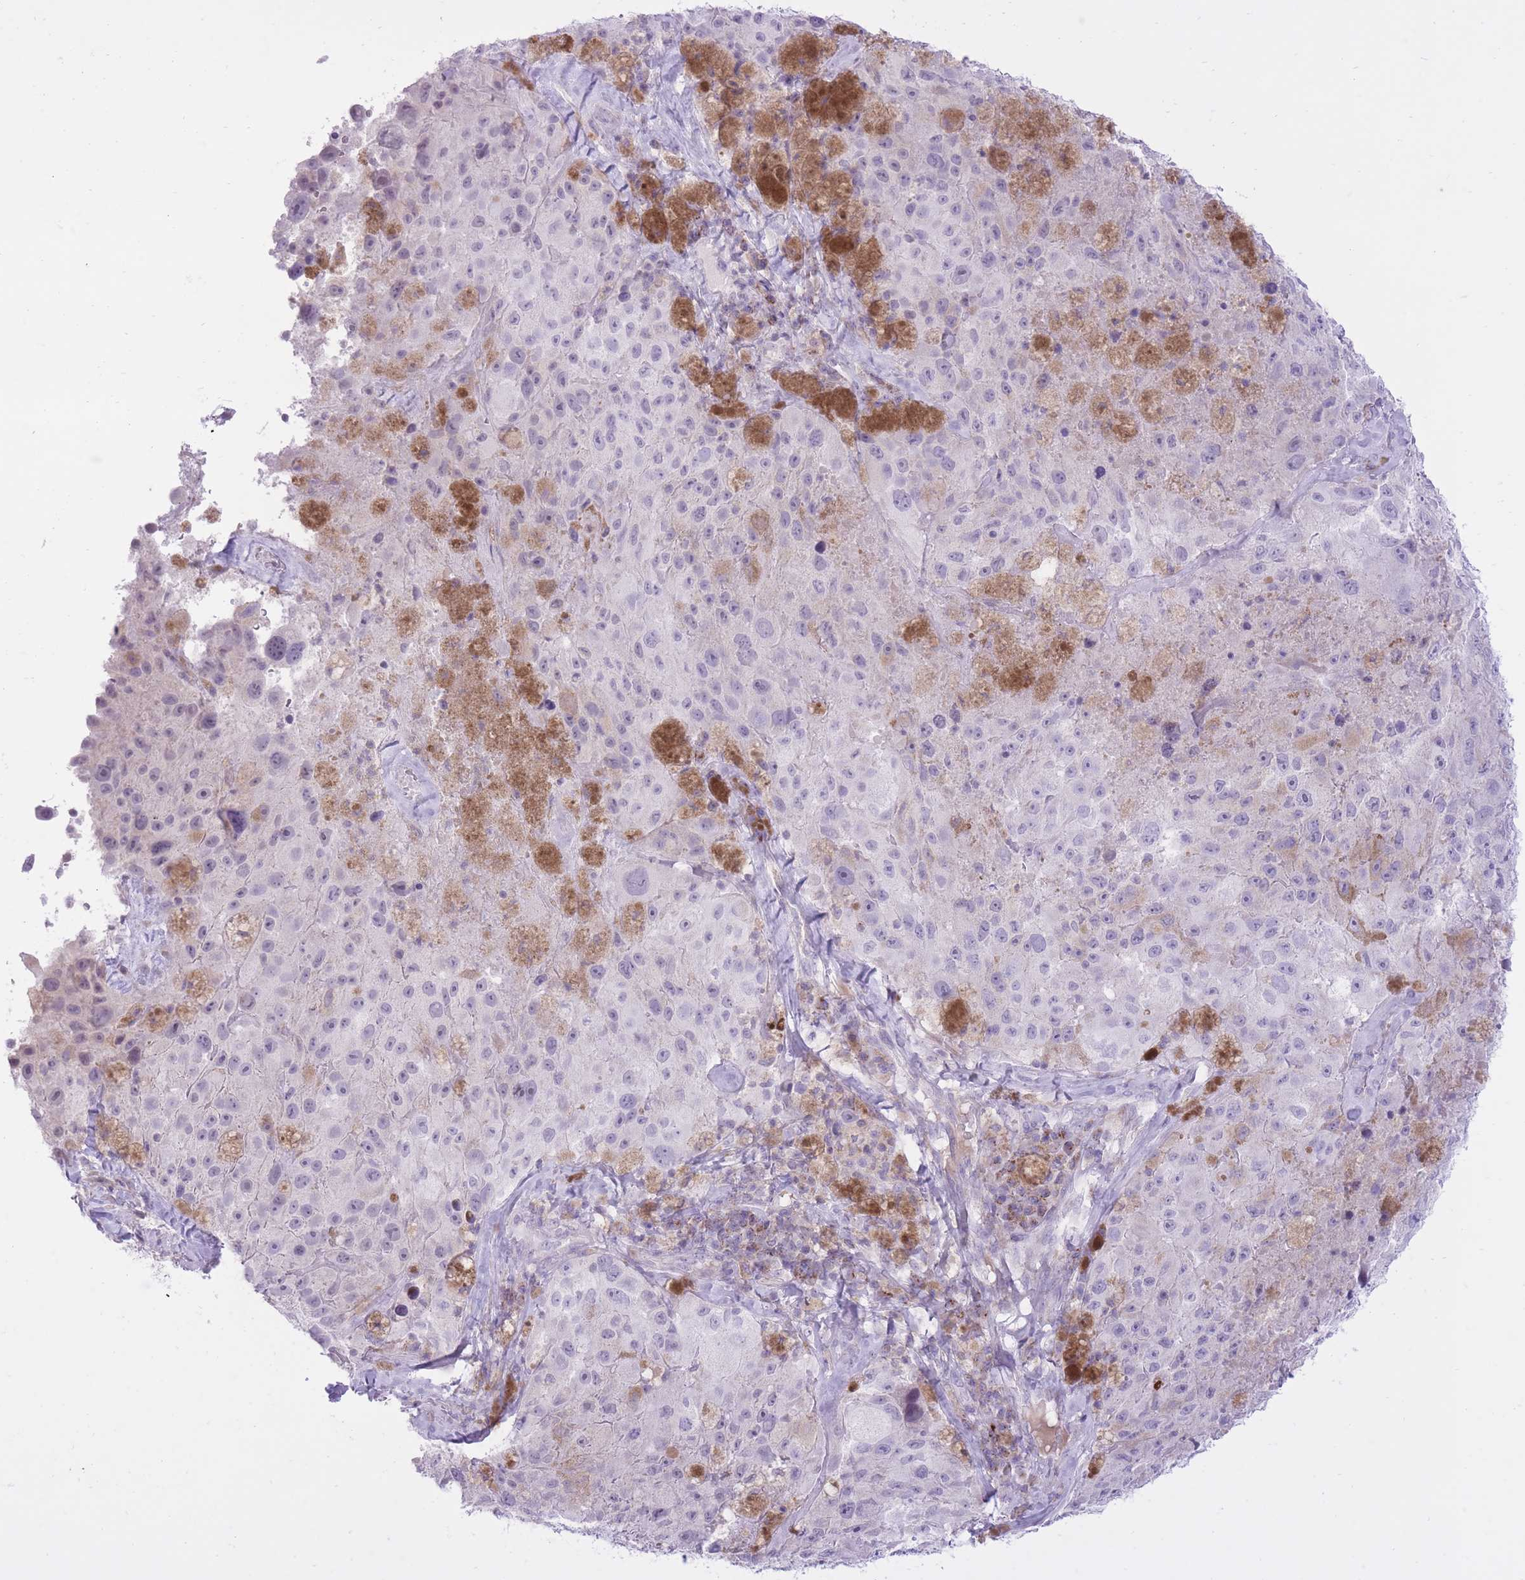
{"staining": {"intensity": "negative", "quantity": "none", "location": "none"}, "tissue": "melanoma", "cell_type": "Tumor cells", "image_type": "cancer", "snomed": [{"axis": "morphology", "description": "Malignant melanoma, Metastatic site"}, {"axis": "topography", "description": "Lymph node"}], "caption": "DAB immunohistochemical staining of human malignant melanoma (metastatic site) displays no significant expression in tumor cells.", "gene": "DENND2D", "patient": {"sex": "male", "age": 62}}